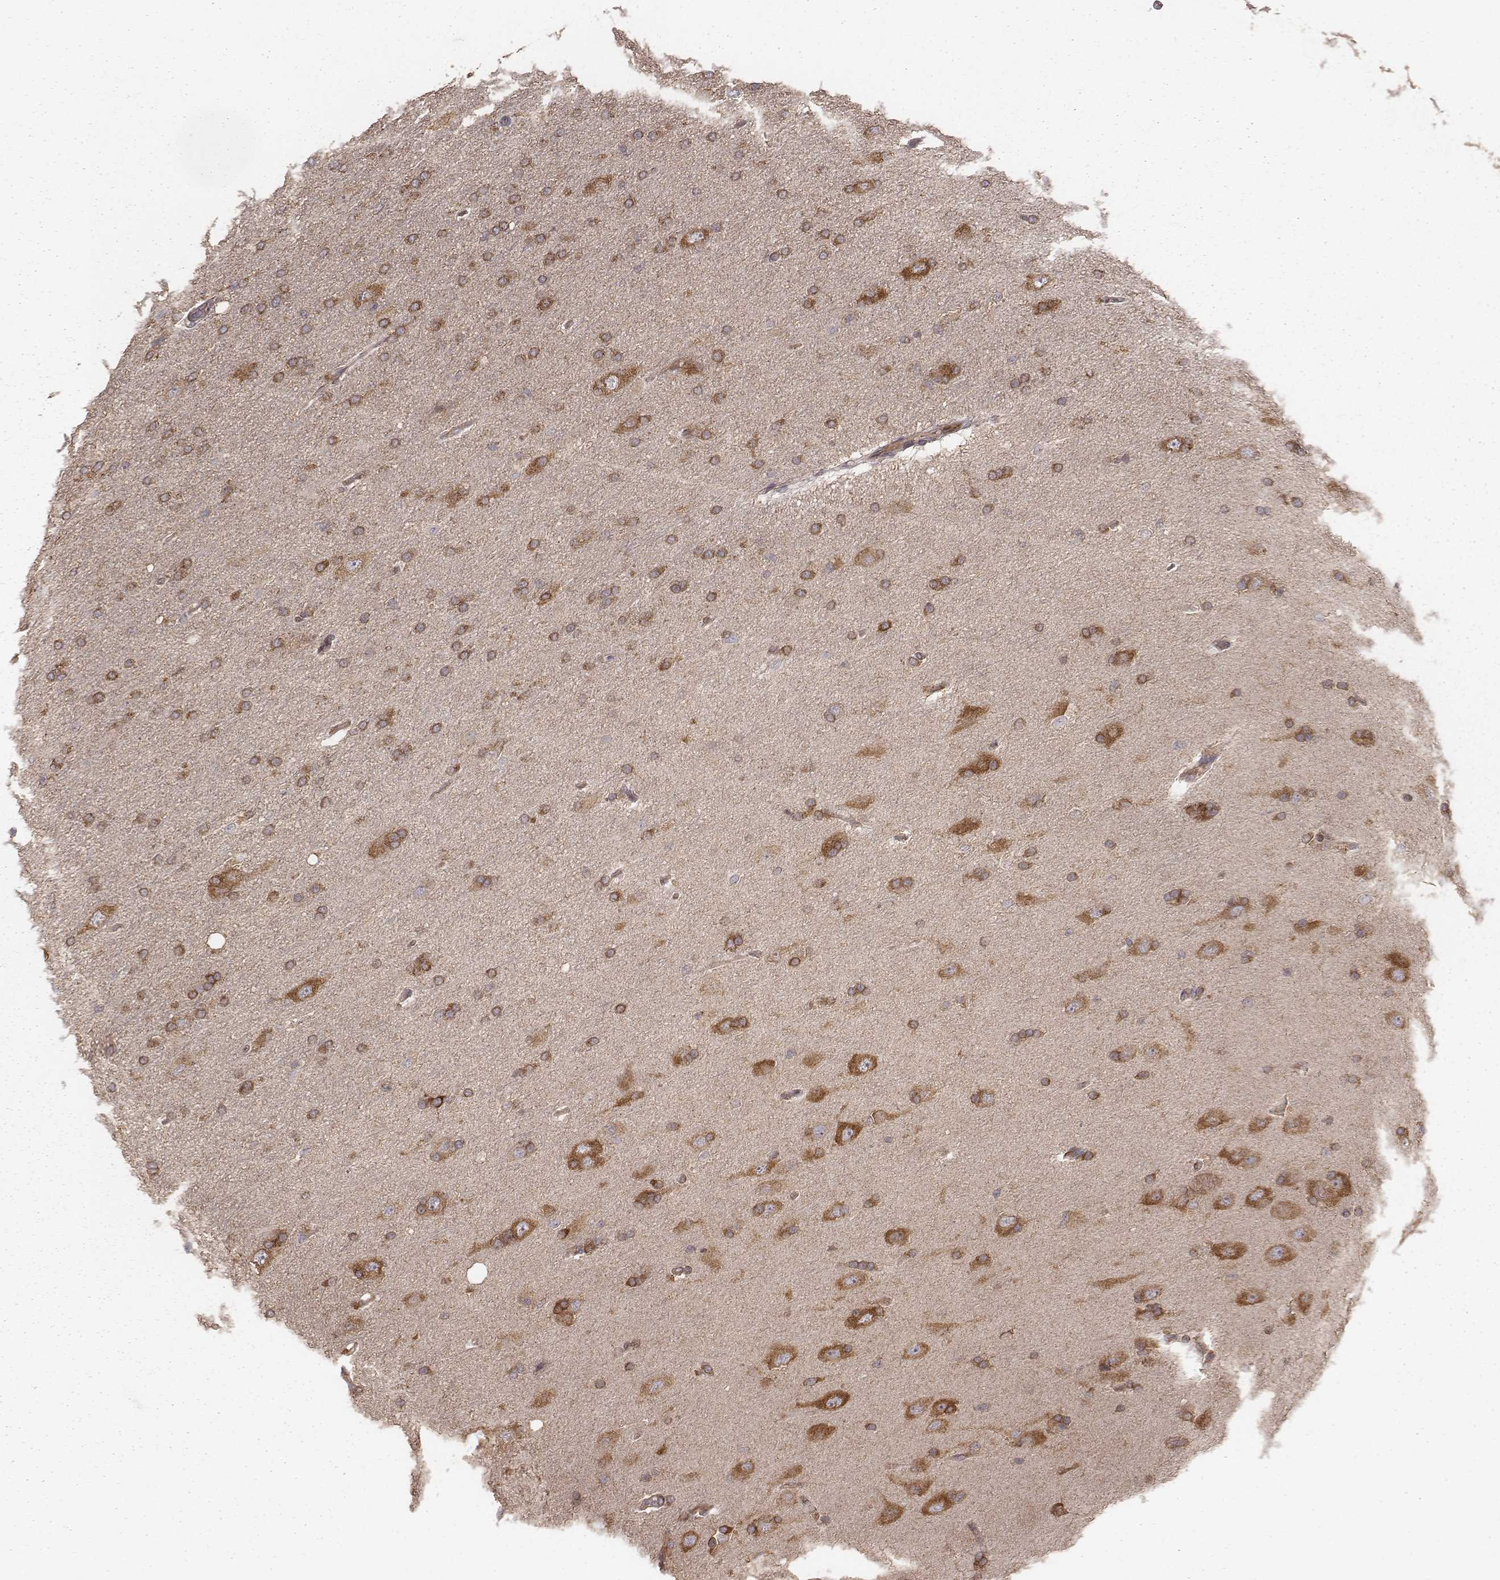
{"staining": {"intensity": "moderate", "quantity": ">75%", "location": "cytoplasmic/membranous"}, "tissue": "glioma", "cell_type": "Tumor cells", "image_type": "cancer", "snomed": [{"axis": "morphology", "description": "Glioma, malignant, High grade"}, {"axis": "topography", "description": "Cerebral cortex"}], "caption": "The image displays staining of malignant glioma (high-grade), revealing moderate cytoplasmic/membranous protein positivity (brown color) within tumor cells. (Brightfield microscopy of DAB IHC at high magnification).", "gene": "TXLNA", "patient": {"sex": "male", "age": 70}}